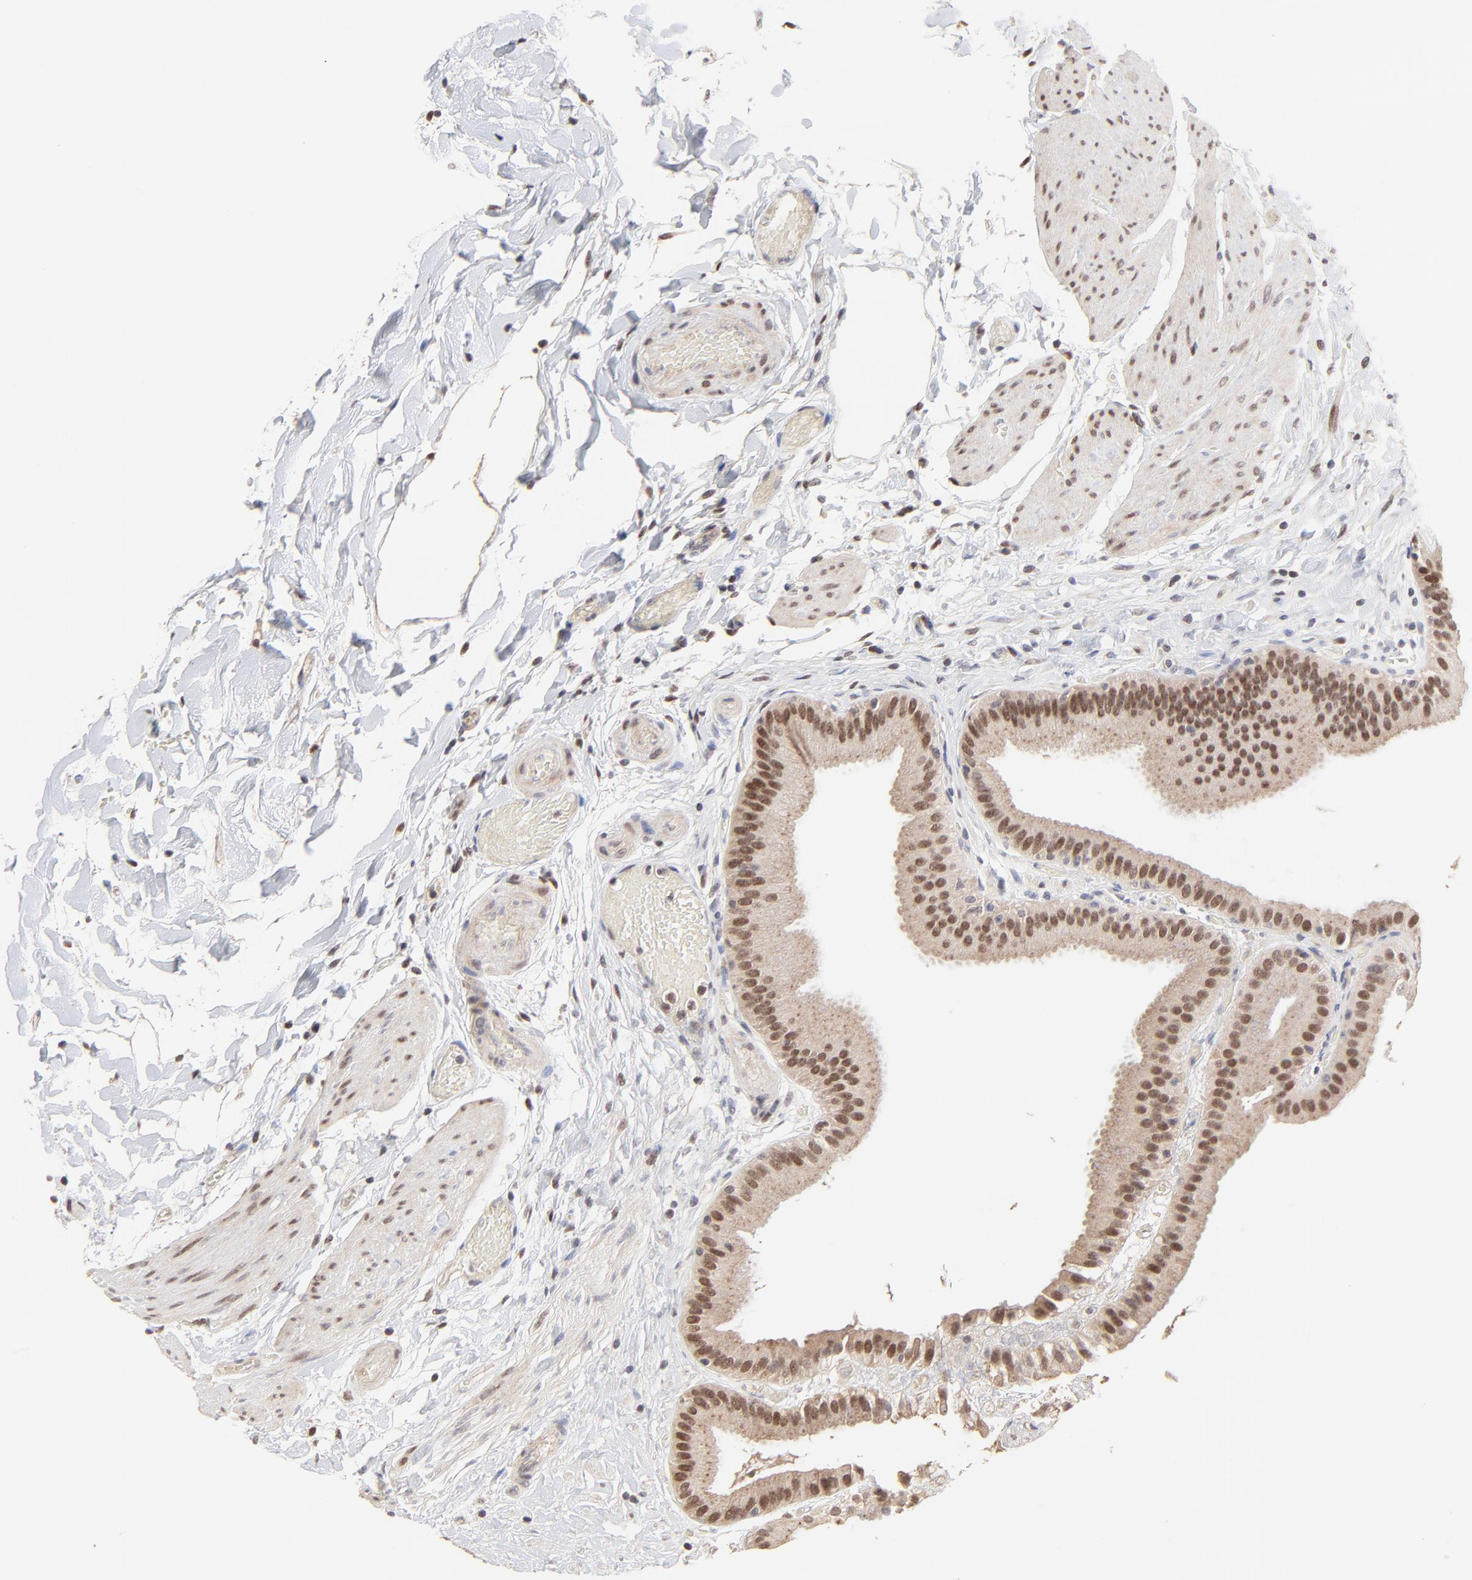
{"staining": {"intensity": "moderate", "quantity": "25%-75%", "location": "cytoplasmic/membranous,nuclear"}, "tissue": "gallbladder", "cell_type": "Glandular cells", "image_type": "normal", "snomed": [{"axis": "morphology", "description": "Normal tissue, NOS"}, {"axis": "topography", "description": "Gallbladder"}], "caption": "This is a photomicrograph of immunohistochemistry staining of normal gallbladder, which shows moderate staining in the cytoplasmic/membranous,nuclear of glandular cells.", "gene": "DSN1", "patient": {"sex": "female", "age": 63}}